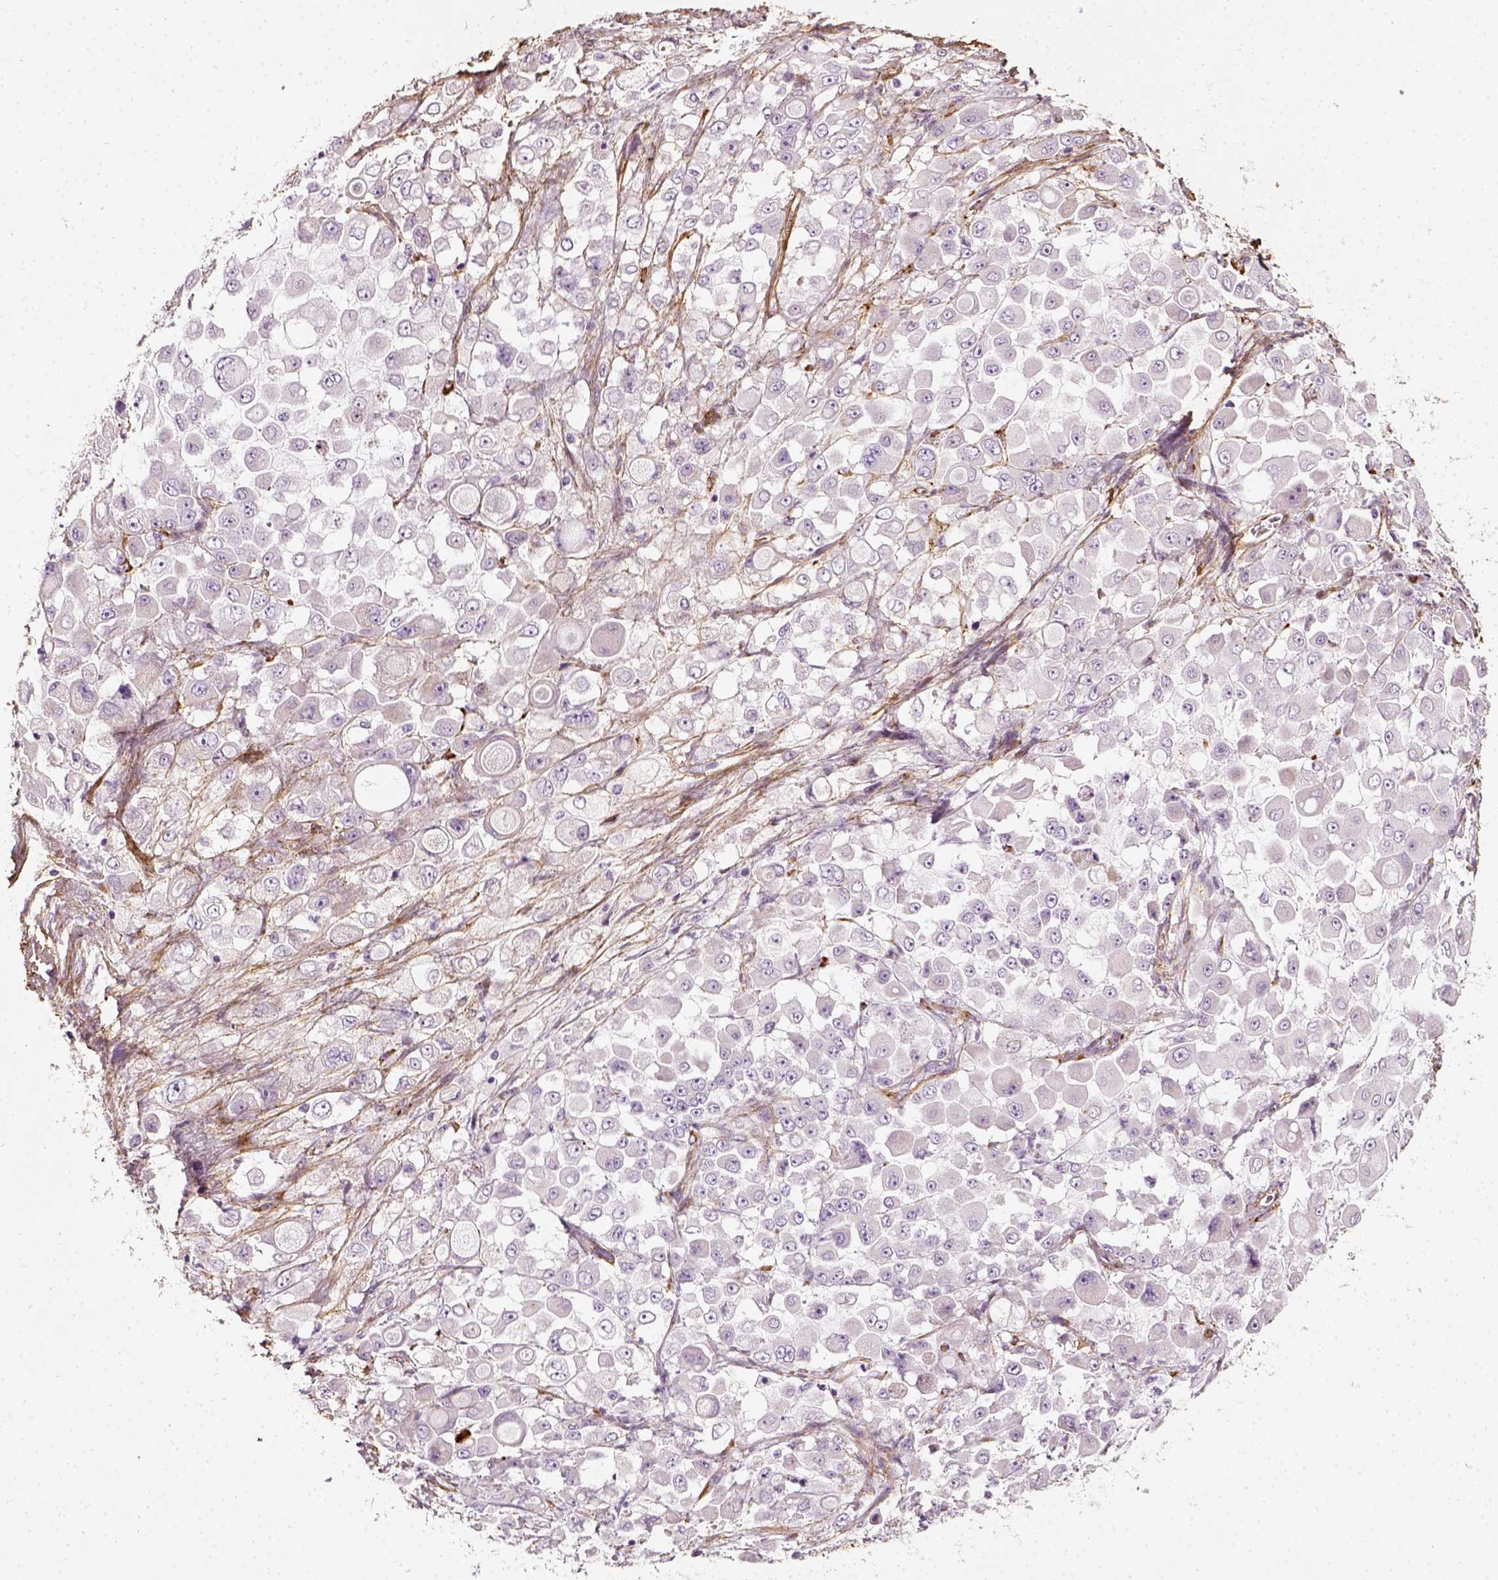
{"staining": {"intensity": "negative", "quantity": "none", "location": "none"}, "tissue": "stomach cancer", "cell_type": "Tumor cells", "image_type": "cancer", "snomed": [{"axis": "morphology", "description": "Adenocarcinoma, NOS"}, {"axis": "topography", "description": "Stomach"}], "caption": "Histopathology image shows no protein positivity in tumor cells of stomach cancer tissue.", "gene": "COL6A2", "patient": {"sex": "female", "age": 76}}